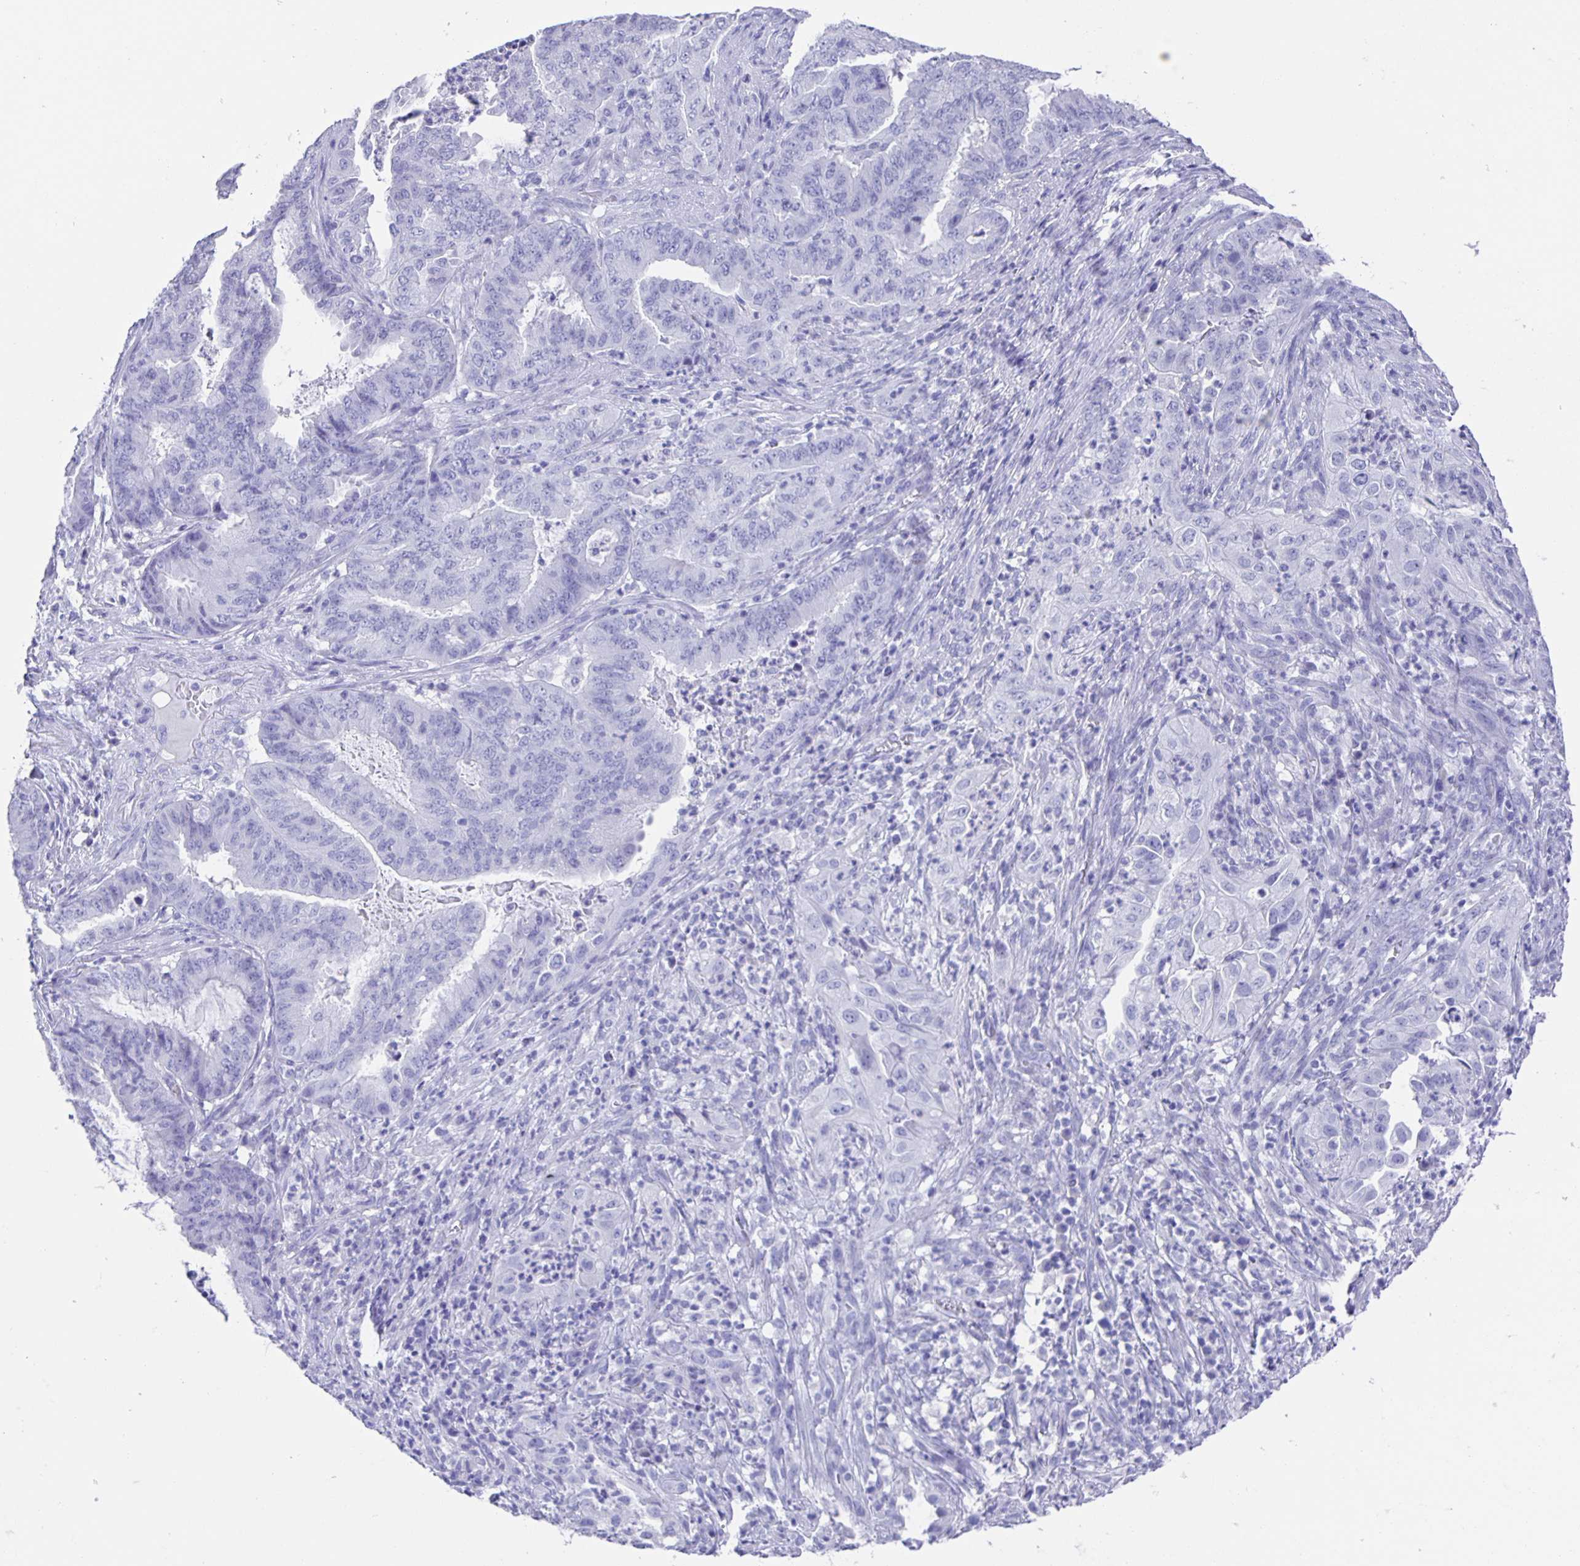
{"staining": {"intensity": "negative", "quantity": "none", "location": "none"}, "tissue": "endometrial cancer", "cell_type": "Tumor cells", "image_type": "cancer", "snomed": [{"axis": "morphology", "description": "Adenocarcinoma, NOS"}, {"axis": "topography", "description": "Endometrium"}], "caption": "Endometrial cancer (adenocarcinoma) was stained to show a protein in brown. There is no significant staining in tumor cells. (DAB immunohistochemistry, high magnification).", "gene": "GUCA2A", "patient": {"sex": "female", "age": 51}}